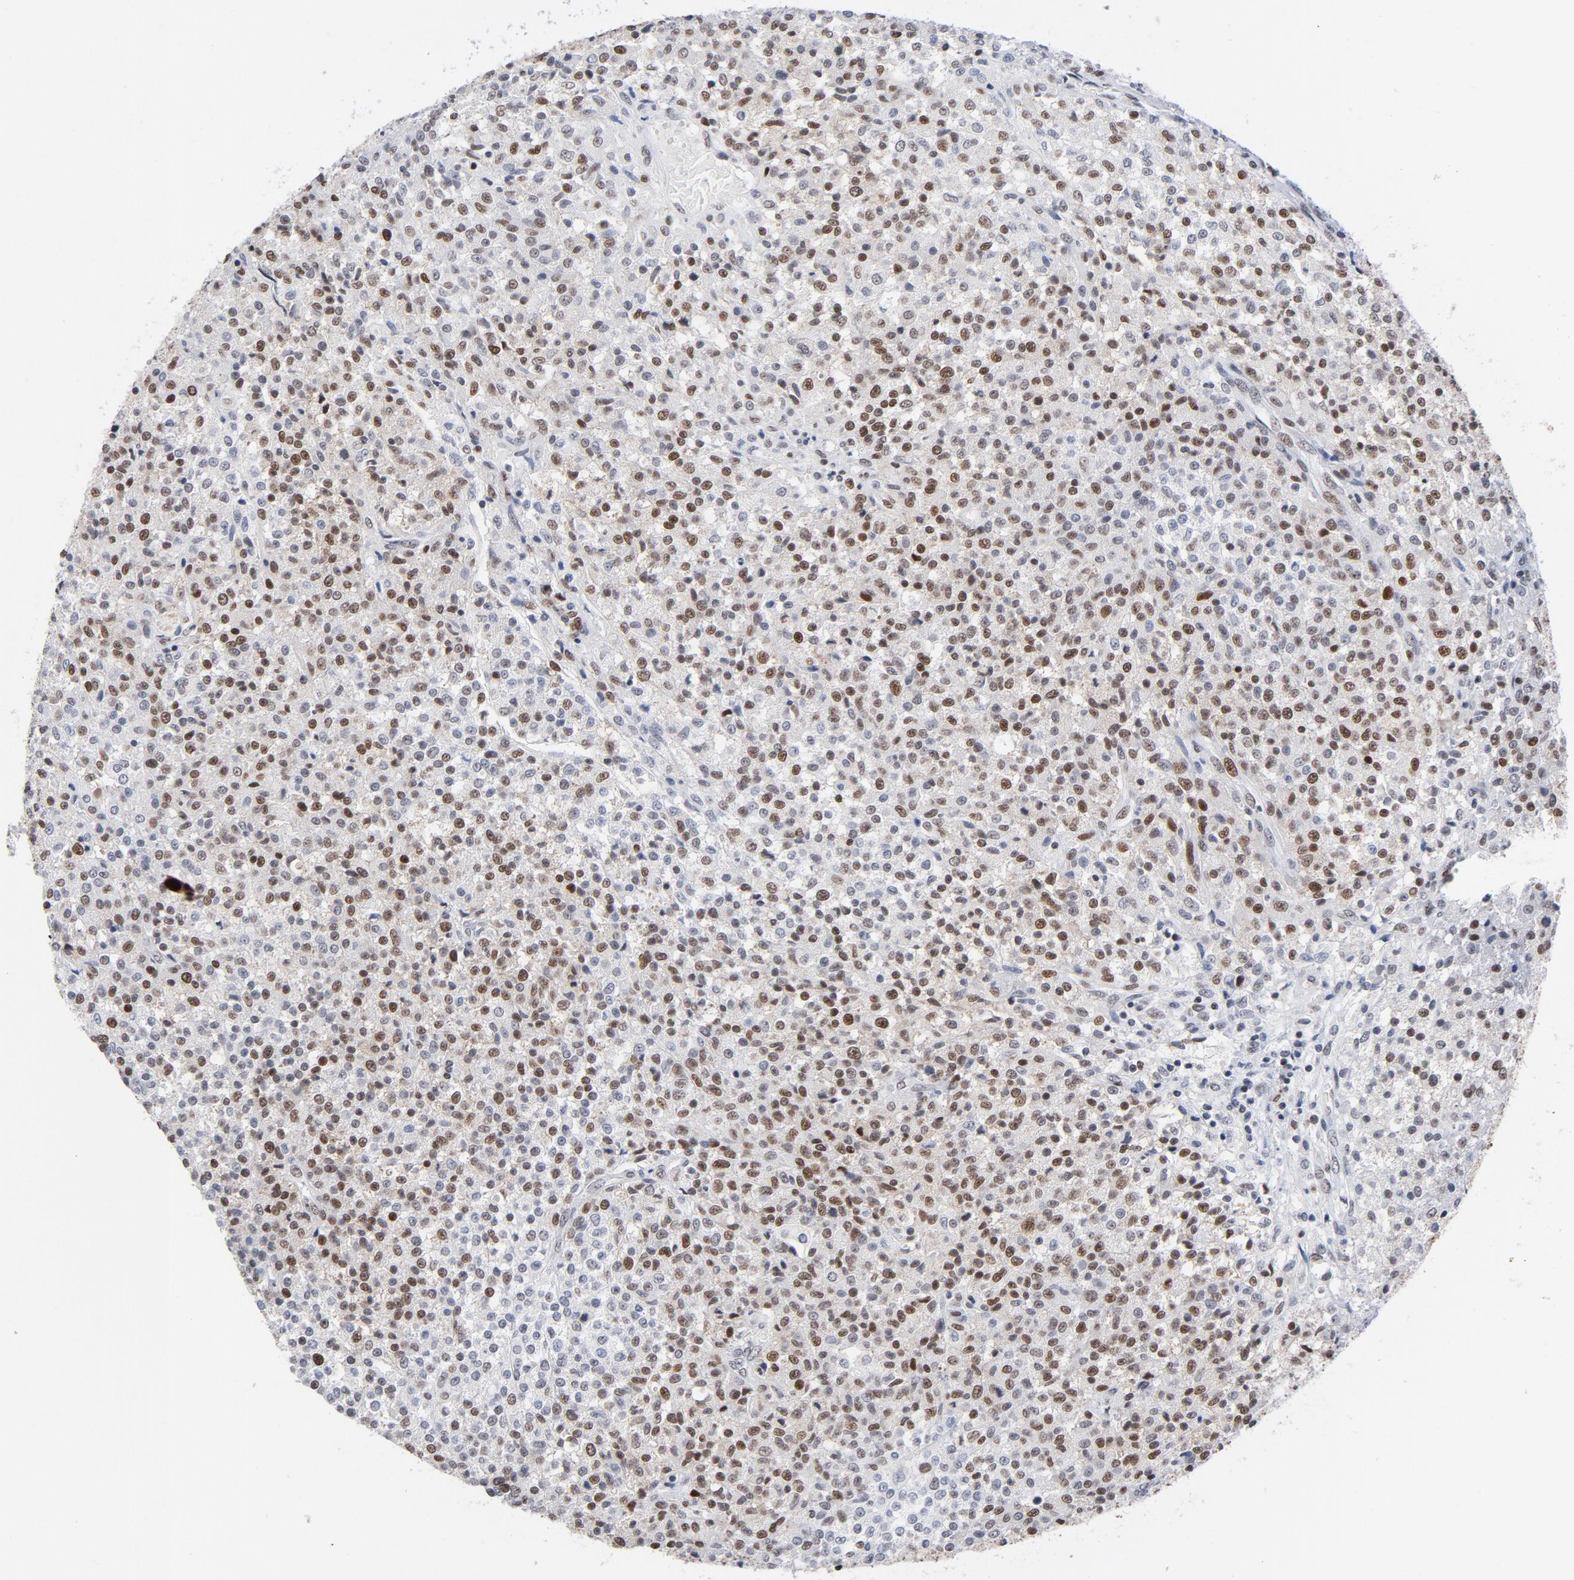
{"staining": {"intensity": "weak", "quantity": "25%-75%", "location": "nuclear"}, "tissue": "testis cancer", "cell_type": "Tumor cells", "image_type": "cancer", "snomed": [{"axis": "morphology", "description": "Seminoma, NOS"}, {"axis": "topography", "description": "Testis"}], "caption": "IHC (DAB (3,3'-diaminobenzidine)) staining of seminoma (testis) displays weak nuclear protein staining in about 25%-75% of tumor cells.", "gene": "RFC4", "patient": {"sex": "male", "age": 59}}